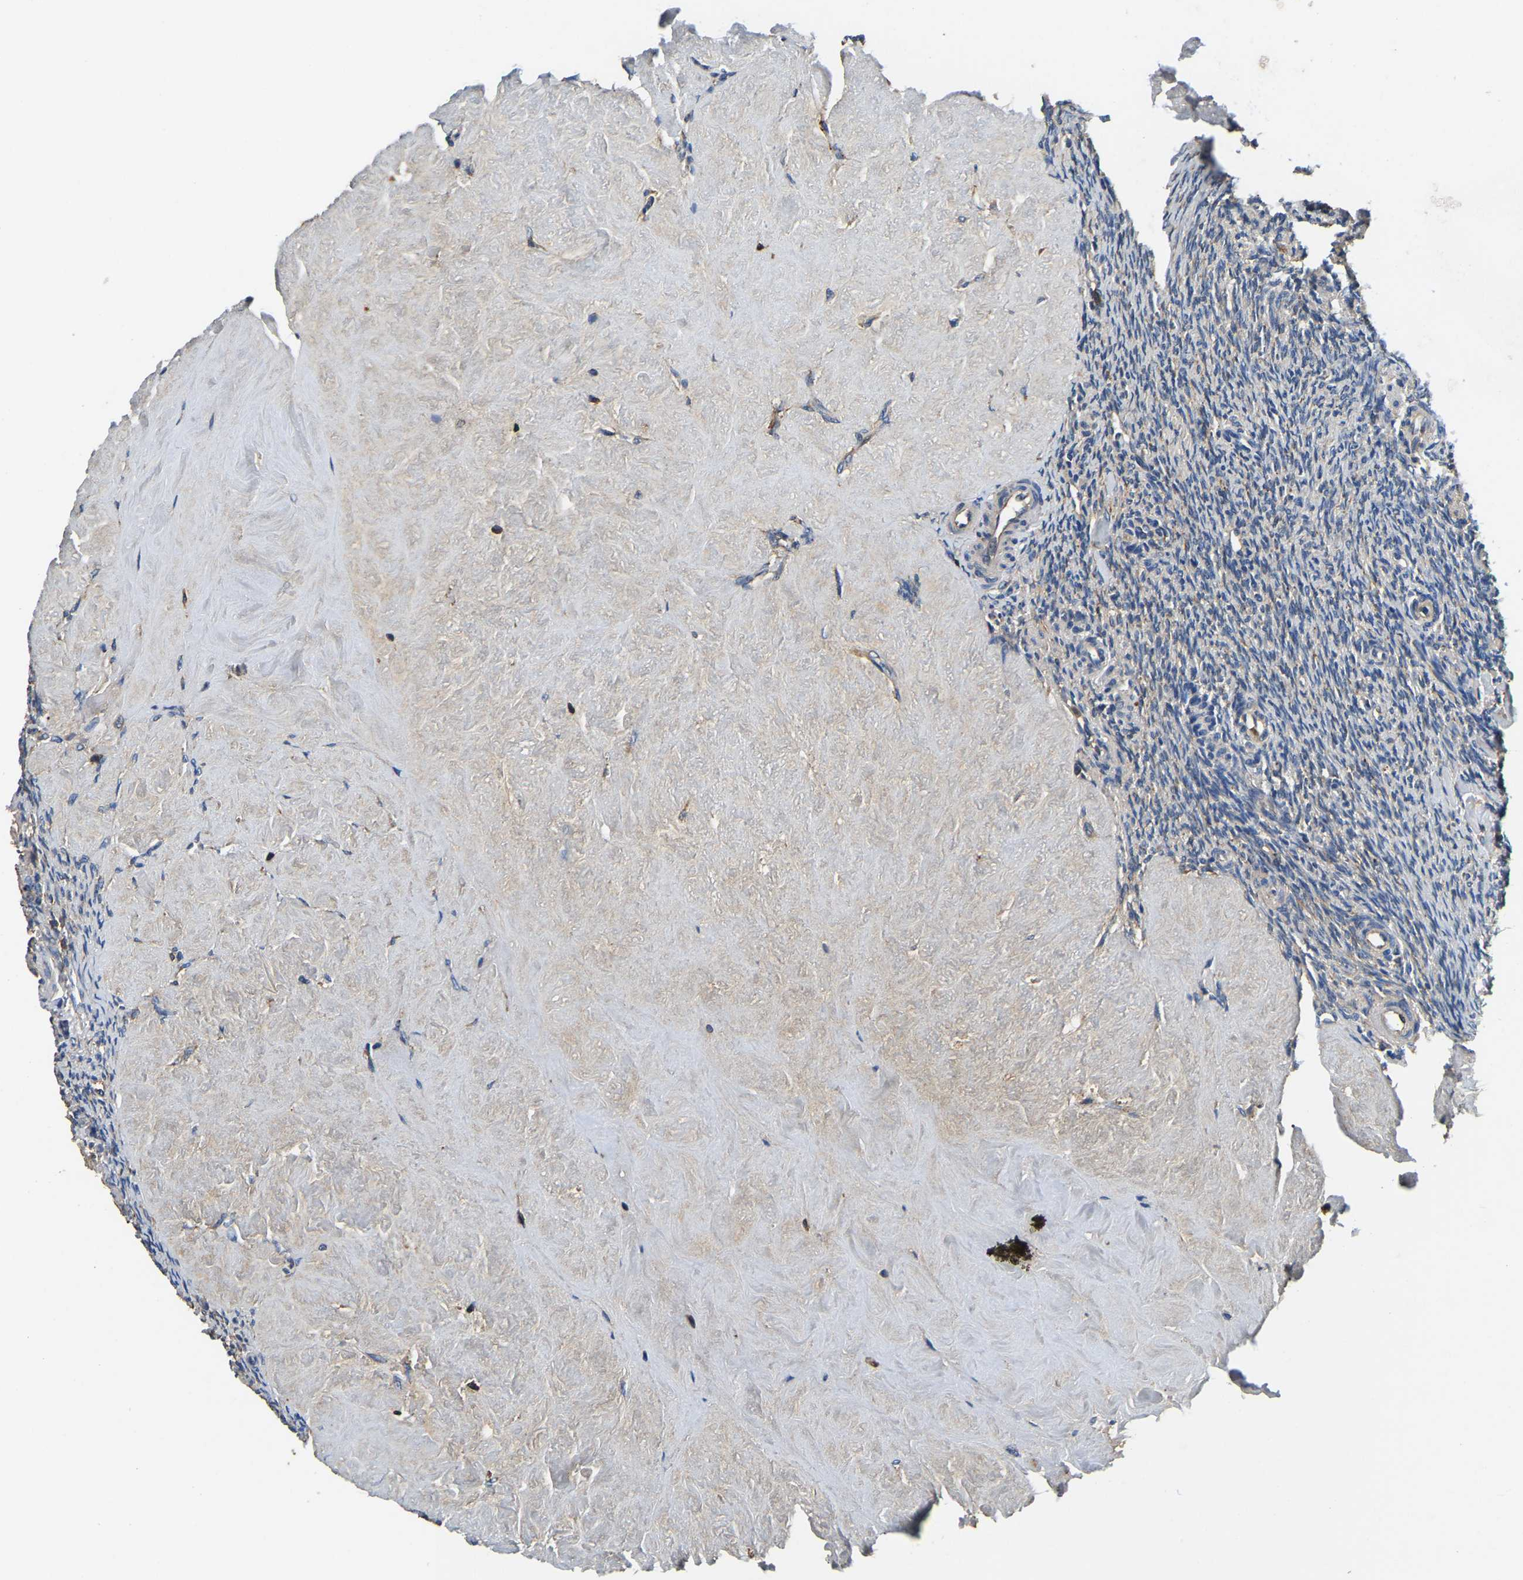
{"staining": {"intensity": "weak", "quantity": "25%-75%", "location": "cytoplasmic/membranous"}, "tissue": "ovary", "cell_type": "Ovarian stroma cells", "image_type": "normal", "snomed": [{"axis": "morphology", "description": "Normal tissue, NOS"}, {"axis": "topography", "description": "Ovary"}], "caption": "High-magnification brightfield microscopy of benign ovary stained with DAB (brown) and counterstained with hematoxylin (blue). ovarian stroma cells exhibit weak cytoplasmic/membranous expression is identified in approximately25%-75% of cells. The staining was performed using DAB, with brown indicating positive protein expression. Nuclei are stained blue with hematoxylin.", "gene": "SMPD2", "patient": {"sex": "female", "age": 41}}